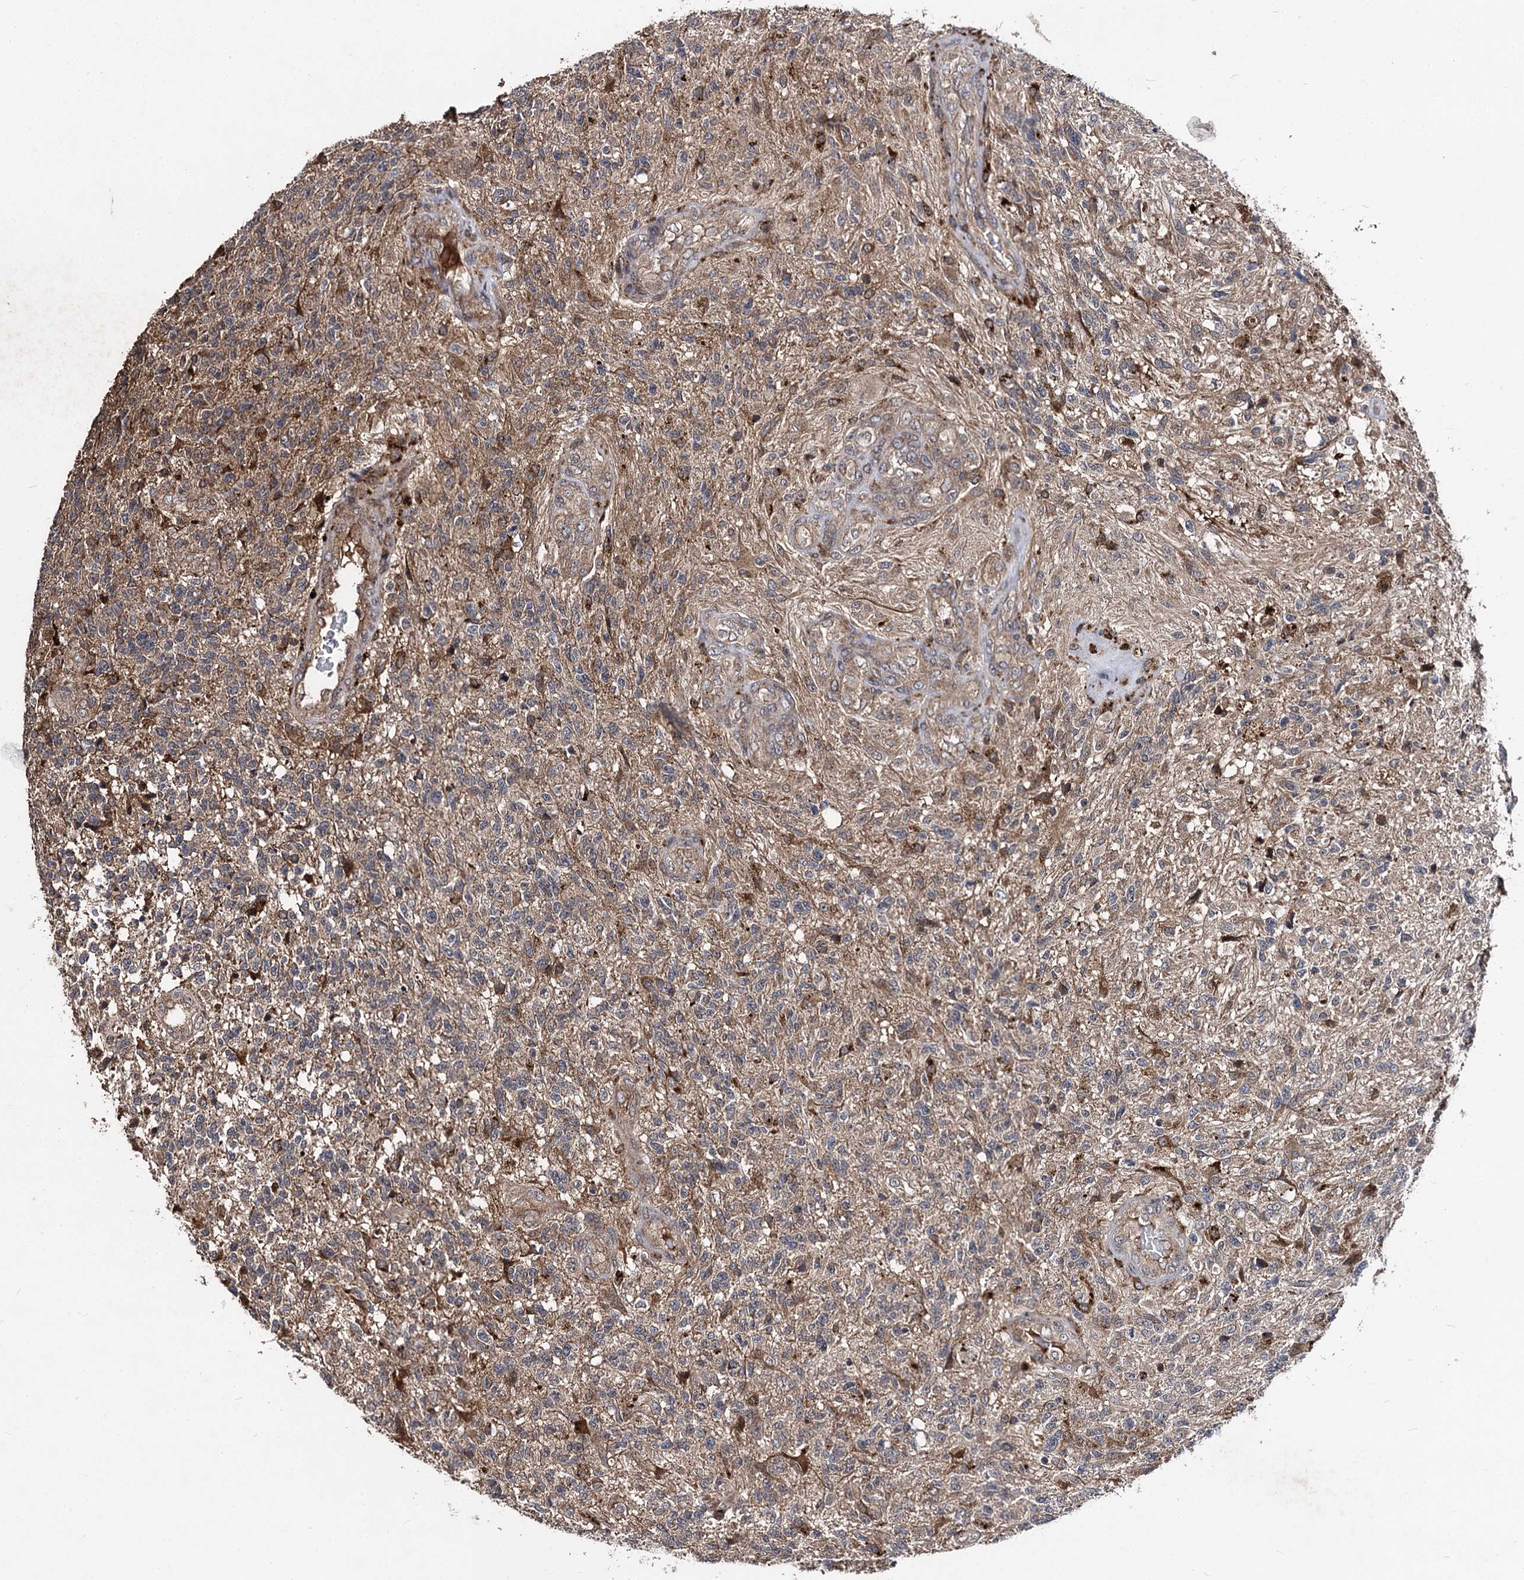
{"staining": {"intensity": "weak", "quantity": "25%-75%", "location": "cytoplasmic/membranous"}, "tissue": "glioma", "cell_type": "Tumor cells", "image_type": "cancer", "snomed": [{"axis": "morphology", "description": "Glioma, malignant, High grade"}, {"axis": "topography", "description": "Brain"}], "caption": "A micrograph showing weak cytoplasmic/membranous expression in about 25%-75% of tumor cells in glioma, as visualized by brown immunohistochemical staining.", "gene": "BCL2L2", "patient": {"sex": "male", "age": 56}}